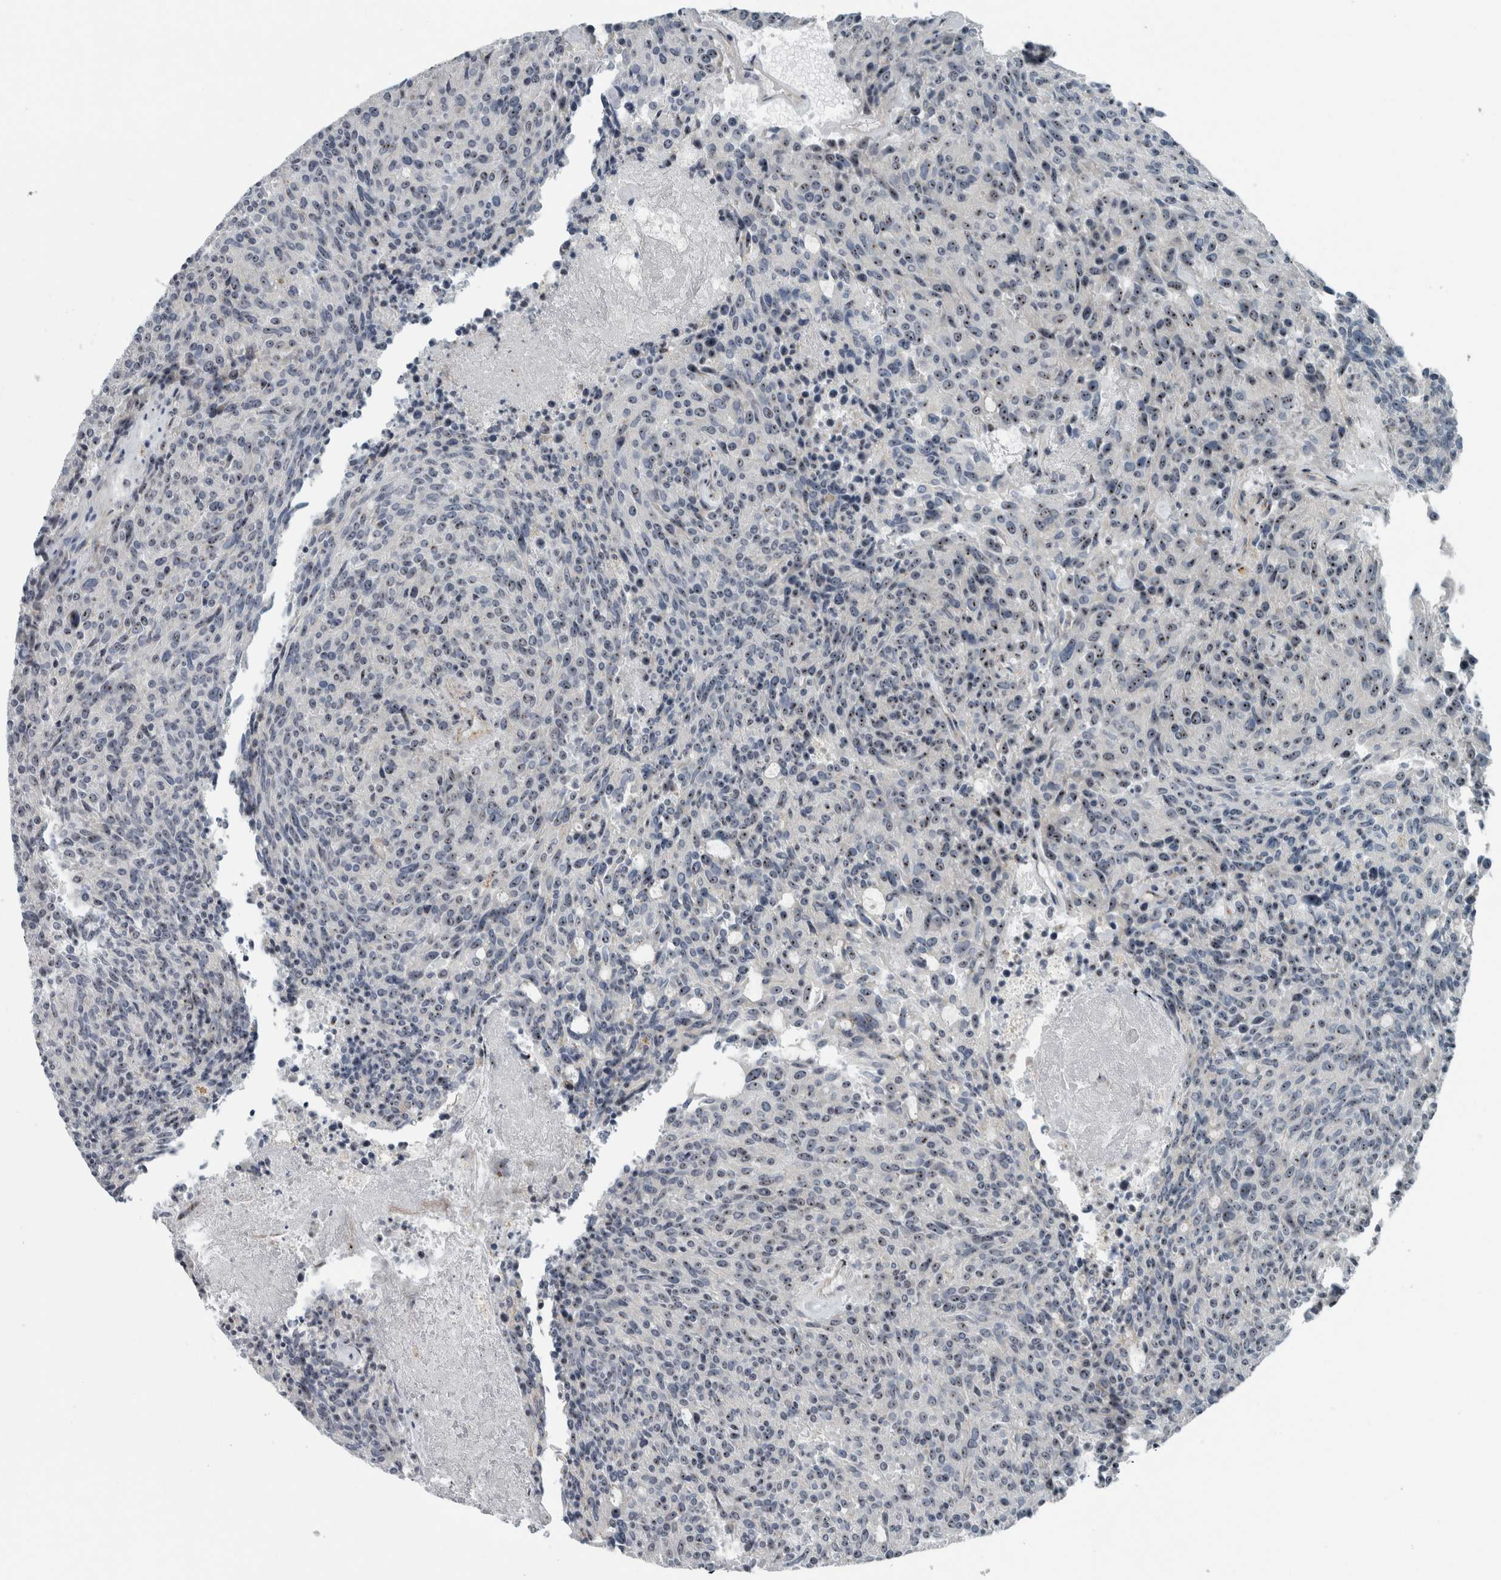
{"staining": {"intensity": "moderate", "quantity": "<25%", "location": "nuclear"}, "tissue": "carcinoid", "cell_type": "Tumor cells", "image_type": "cancer", "snomed": [{"axis": "morphology", "description": "Carcinoid, malignant, NOS"}, {"axis": "topography", "description": "Pancreas"}], "caption": "Immunohistochemistry (IHC) histopathology image of neoplastic tissue: human carcinoid (malignant) stained using immunohistochemistry displays low levels of moderate protein expression localized specifically in the nuclear of tumor cells, appearing as a nuclear brown color.", "gene": "UTP6", "patient": {"sex": "female", "age": 54}}